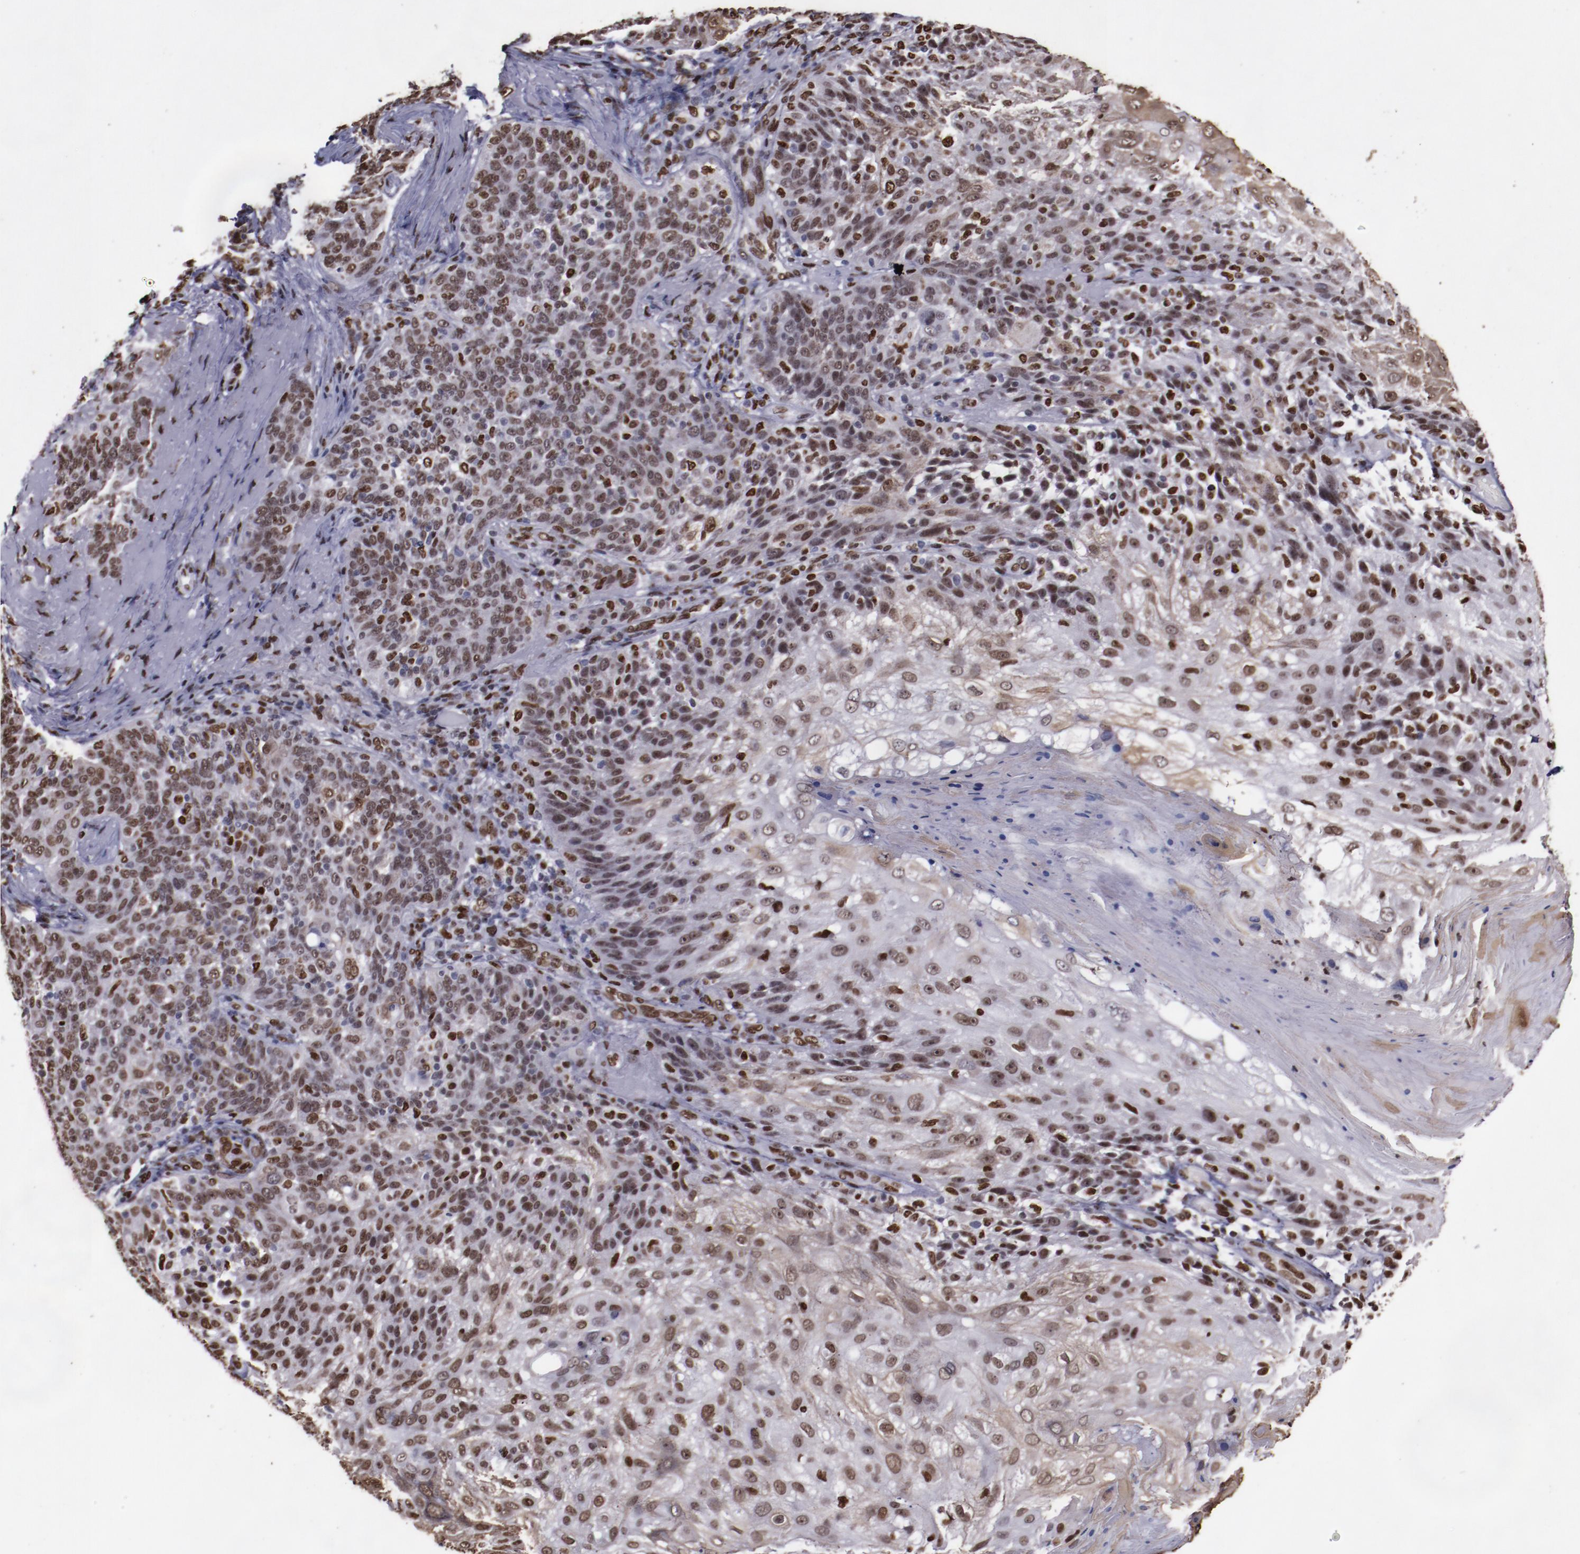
{"staining": {"intensity": "moderate", "quantity": ">75%", "location": "nuclear"}, "tissue": "skin cancer", "cell_type": "Tumor cells", "image_type": "cancer", "snomed": [{"axis": "morphology", "description": "Normal tissue, NOS"}, {"axis": "morphology", "description": "Squamous cell carcinoma, NOS"}, {"axis": "topography", "description": "Skin"}], "caption": "IHC image of neoplastic tissue: human squamous cell carcinoma (skin) stained using IHC demonstrates medium levels of moderate protein expression localized specifically in the nuclear of tumor cells, appearing as a nuclear brown color.", "gene": "APEX1", "patient": {"sex": "female", "age": 83}}